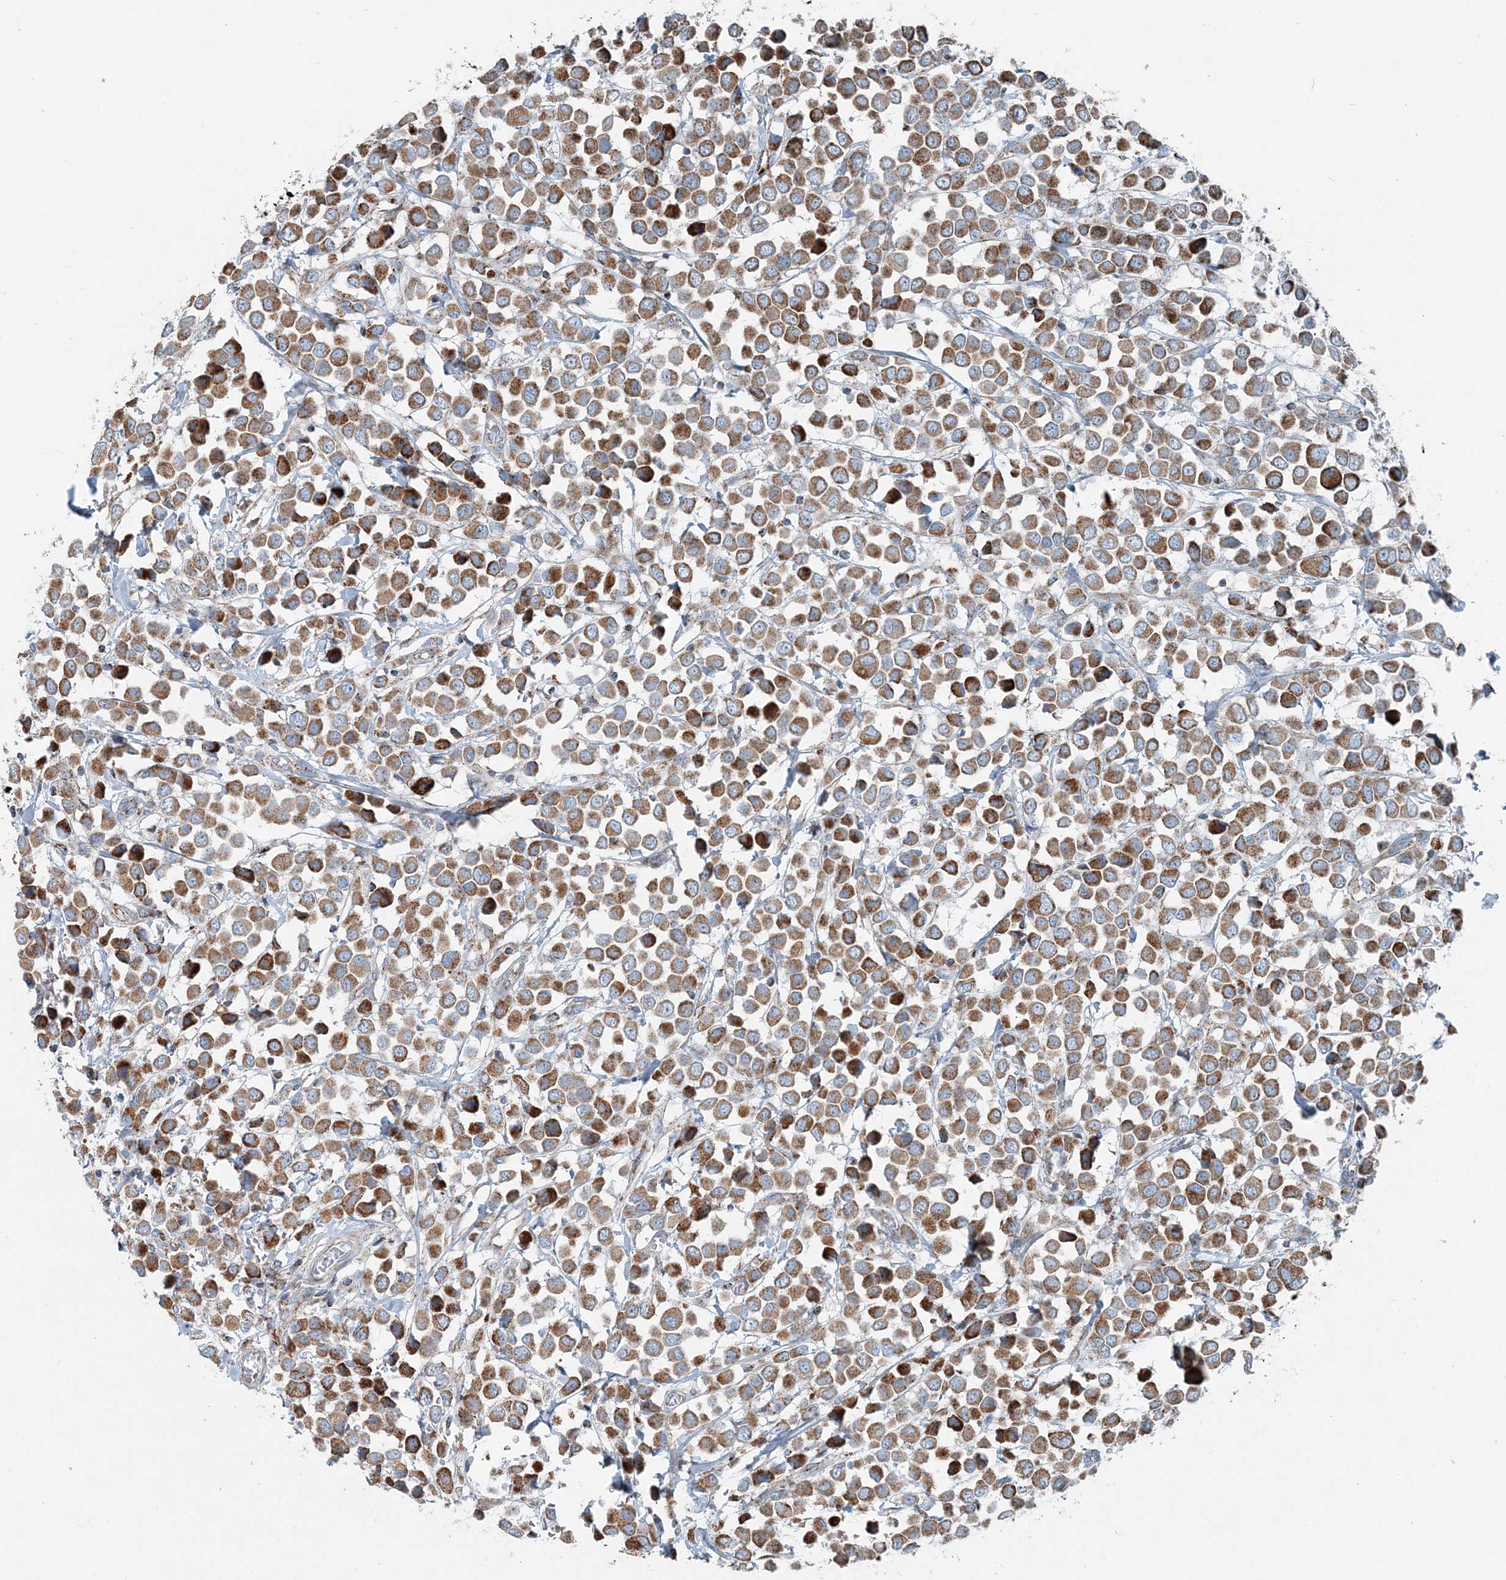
{"staining": {"intensity": "strong", "quantity": ">75%", "location": "cytoplasmic/membranous"}, "tissue": "breast cancer", "cell_type": "Tumor cells", "image_type": "cancer", "snomed": [{"axis": "morphology", "description": "Duct carcinoma"}, {"axis": "topography", "description": "Breast"}], "caption": "A histopathology image of human breast cancer (invasive ductal carcinoma) stained for a protein reveals strong cytoplasmic/membranous brown staining in tumor cells.", "gene": "INTU", "patient": {"sex": "female", "age": 61}}